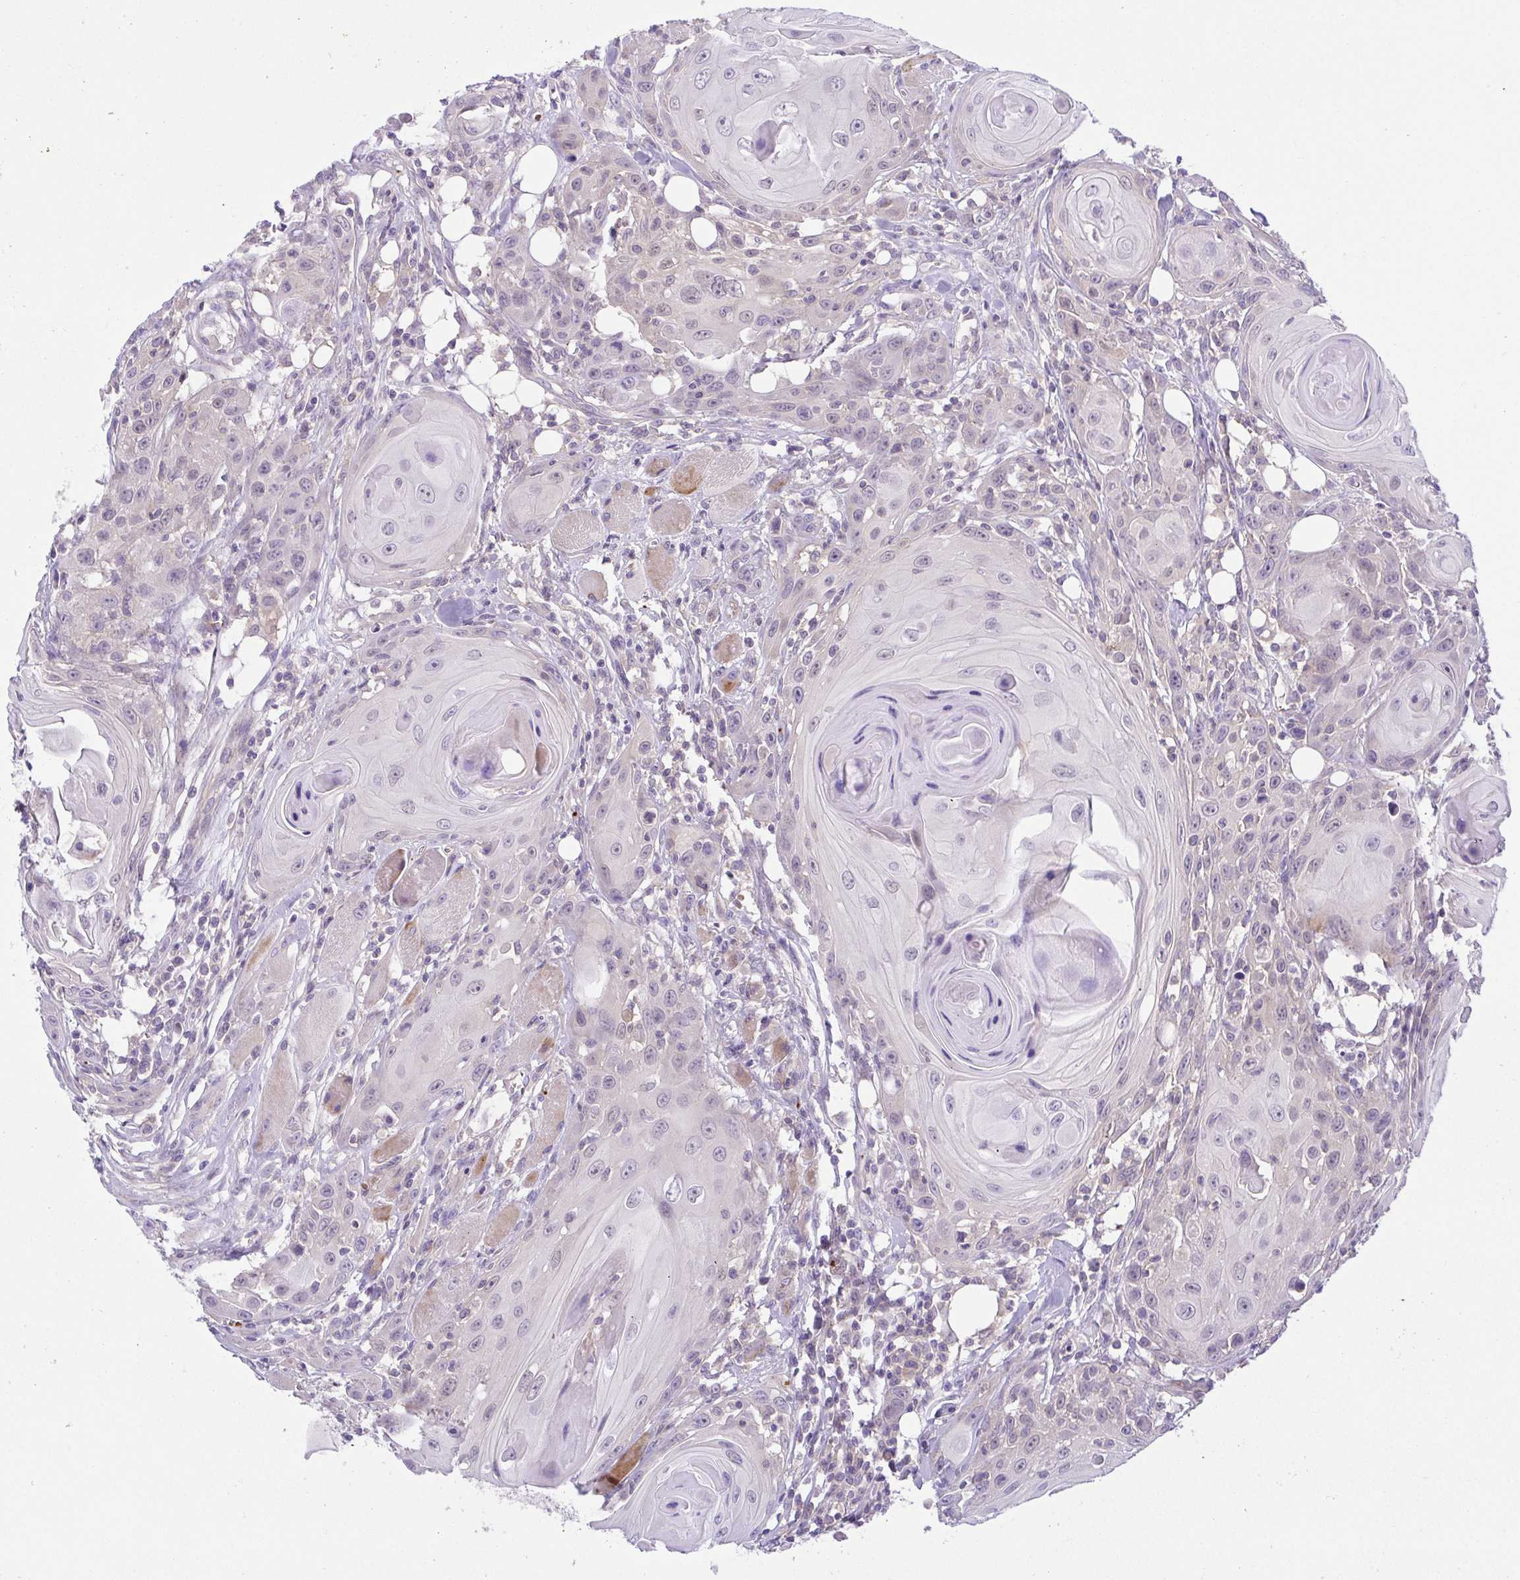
{"staining": {"intensity": "negative", "quantity": "none", "location": "none"}, "tissue": "head and neck cancer", "cell_type": "Tumor cells", "image_type": "cancer", "snomed": [{"axis": "morphology", "description": "Squamous cell carcinoma, NOS"}, {"axis": "topography", "description": "Head-Neck"}], "caption": "A high-resolution photomicrograph shows immunohistochemistry staining of head and neck cancer, which exhibits no significant positivity in tumor cells. (IHC, brightfield microscopy, high magnification).", "gene": "PRR14L", "patient": {"sex": "female", "age": 80}}